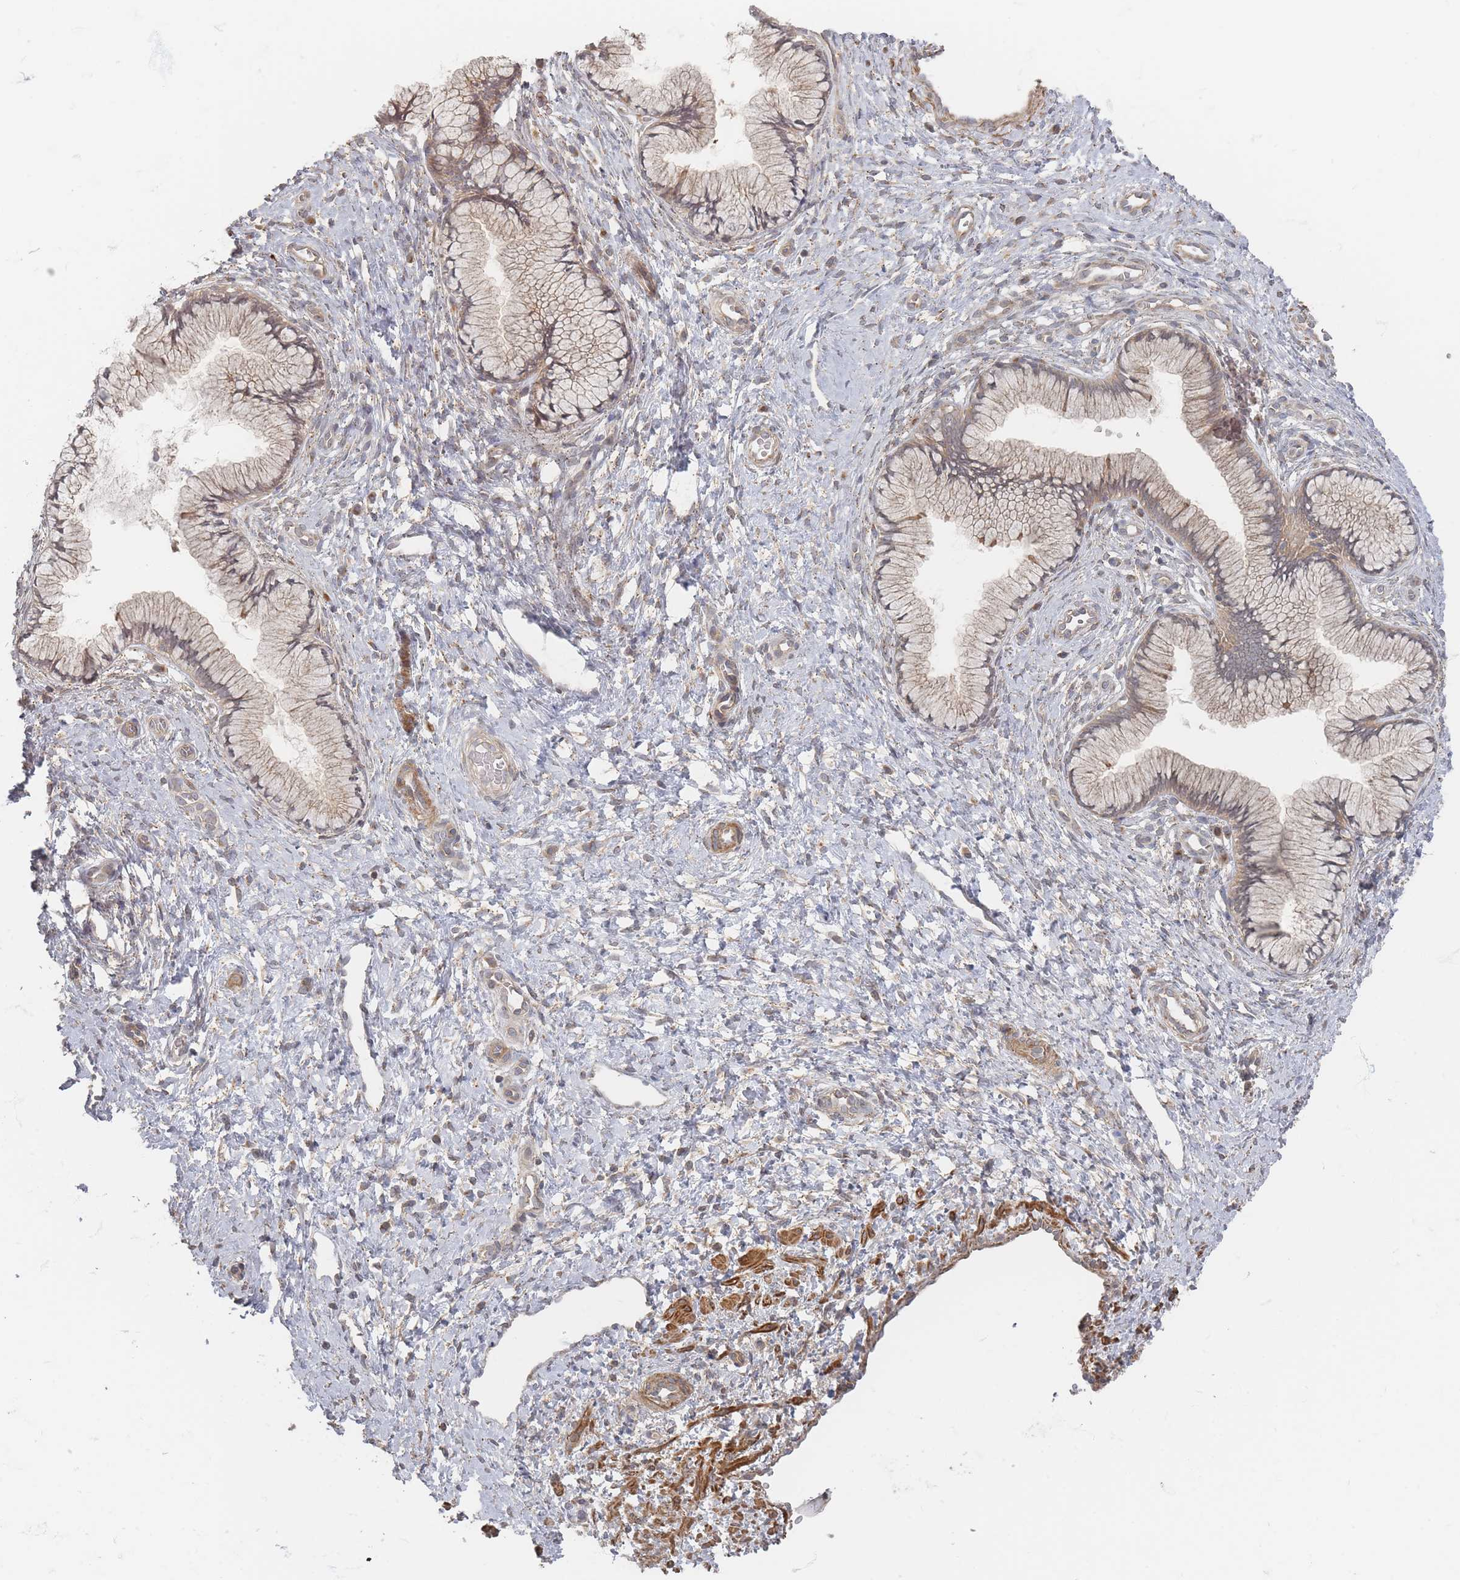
{"staining": {"intensity": "moderate", "quantity": "25%-75%", "location": "cytoplasmic/membranous"}, "tissue": "cervix", "cell_type": "Glandular cells", "image_type": "normal", "snomed": [{"axis": "morphology", "description": "Normal tissue, NOS"}, {"axis": "topography", "description": "Cervix"}], "caption": "Brown immunohistochemical staining in benign human cervix exhibits moderate cytoplasmic/membranous positivity in about 25%-75% of glandular cells. (Stains: DAB in brown, nuclei in blue, Microscopy: brightfield microscopy at high magnification).", "gene": "GLE1", "patient": {"sex": "female", "age": 36}}